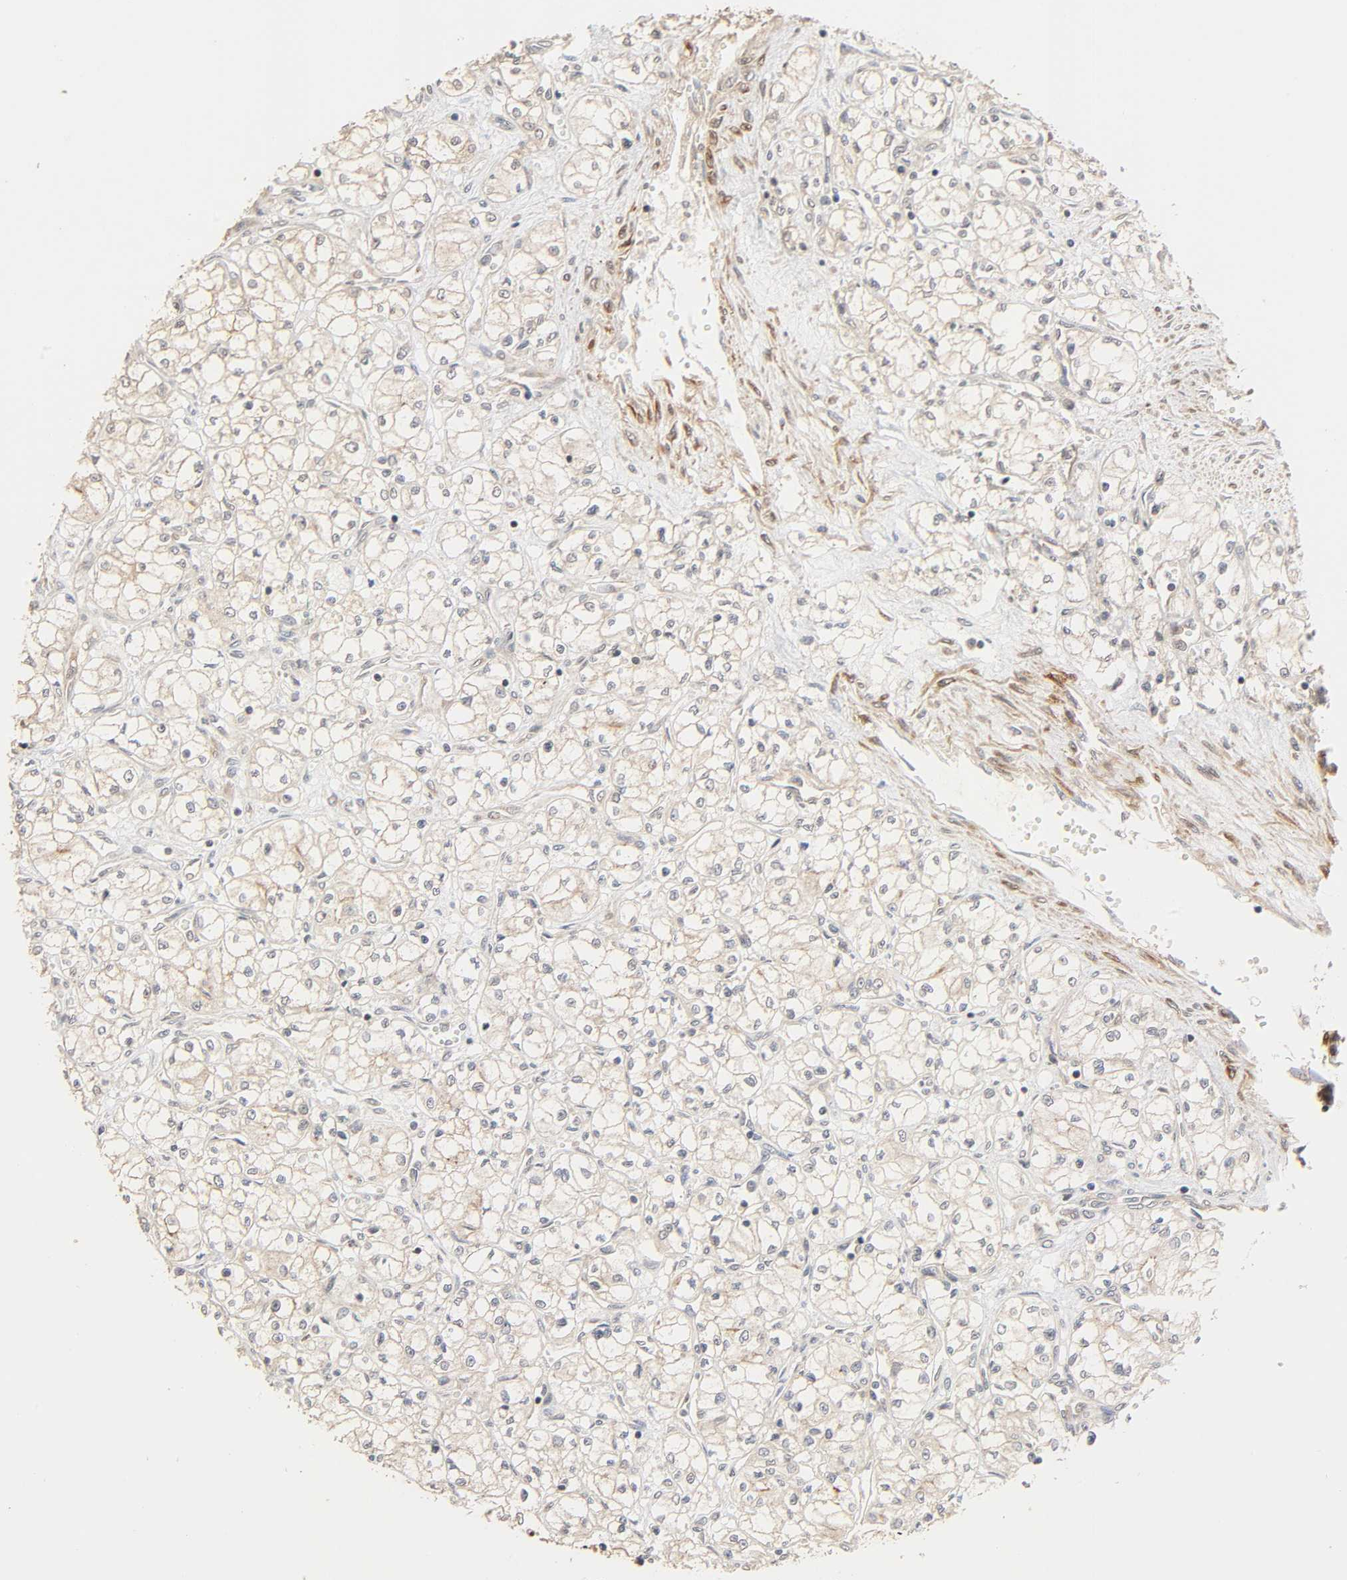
{"staining": {"intensity": "weak", "quantity": "25%-75%", "location": "cytoplasmic/membranous"}, "tissue": "renal cancer", "cell_type": "Tumor cells", "image_type": "cancer", "snomed": [{"axis": "morphology", "description": "Normal tissue, NOS"}, {"axis": "morphology", "description": "Adenocarcinoma, NOS"}, {"axis": "topography", "description": "Kidney"}], "caption": "Adenocarcinoma (renal) was stained to show a protein in brown. There is low levels of weak cytoplasmic/membranous positivity in approximately 25%-75% of tumor cells.", "gene": "NEMF", "patient": {"sex": "male", "age": 59}}